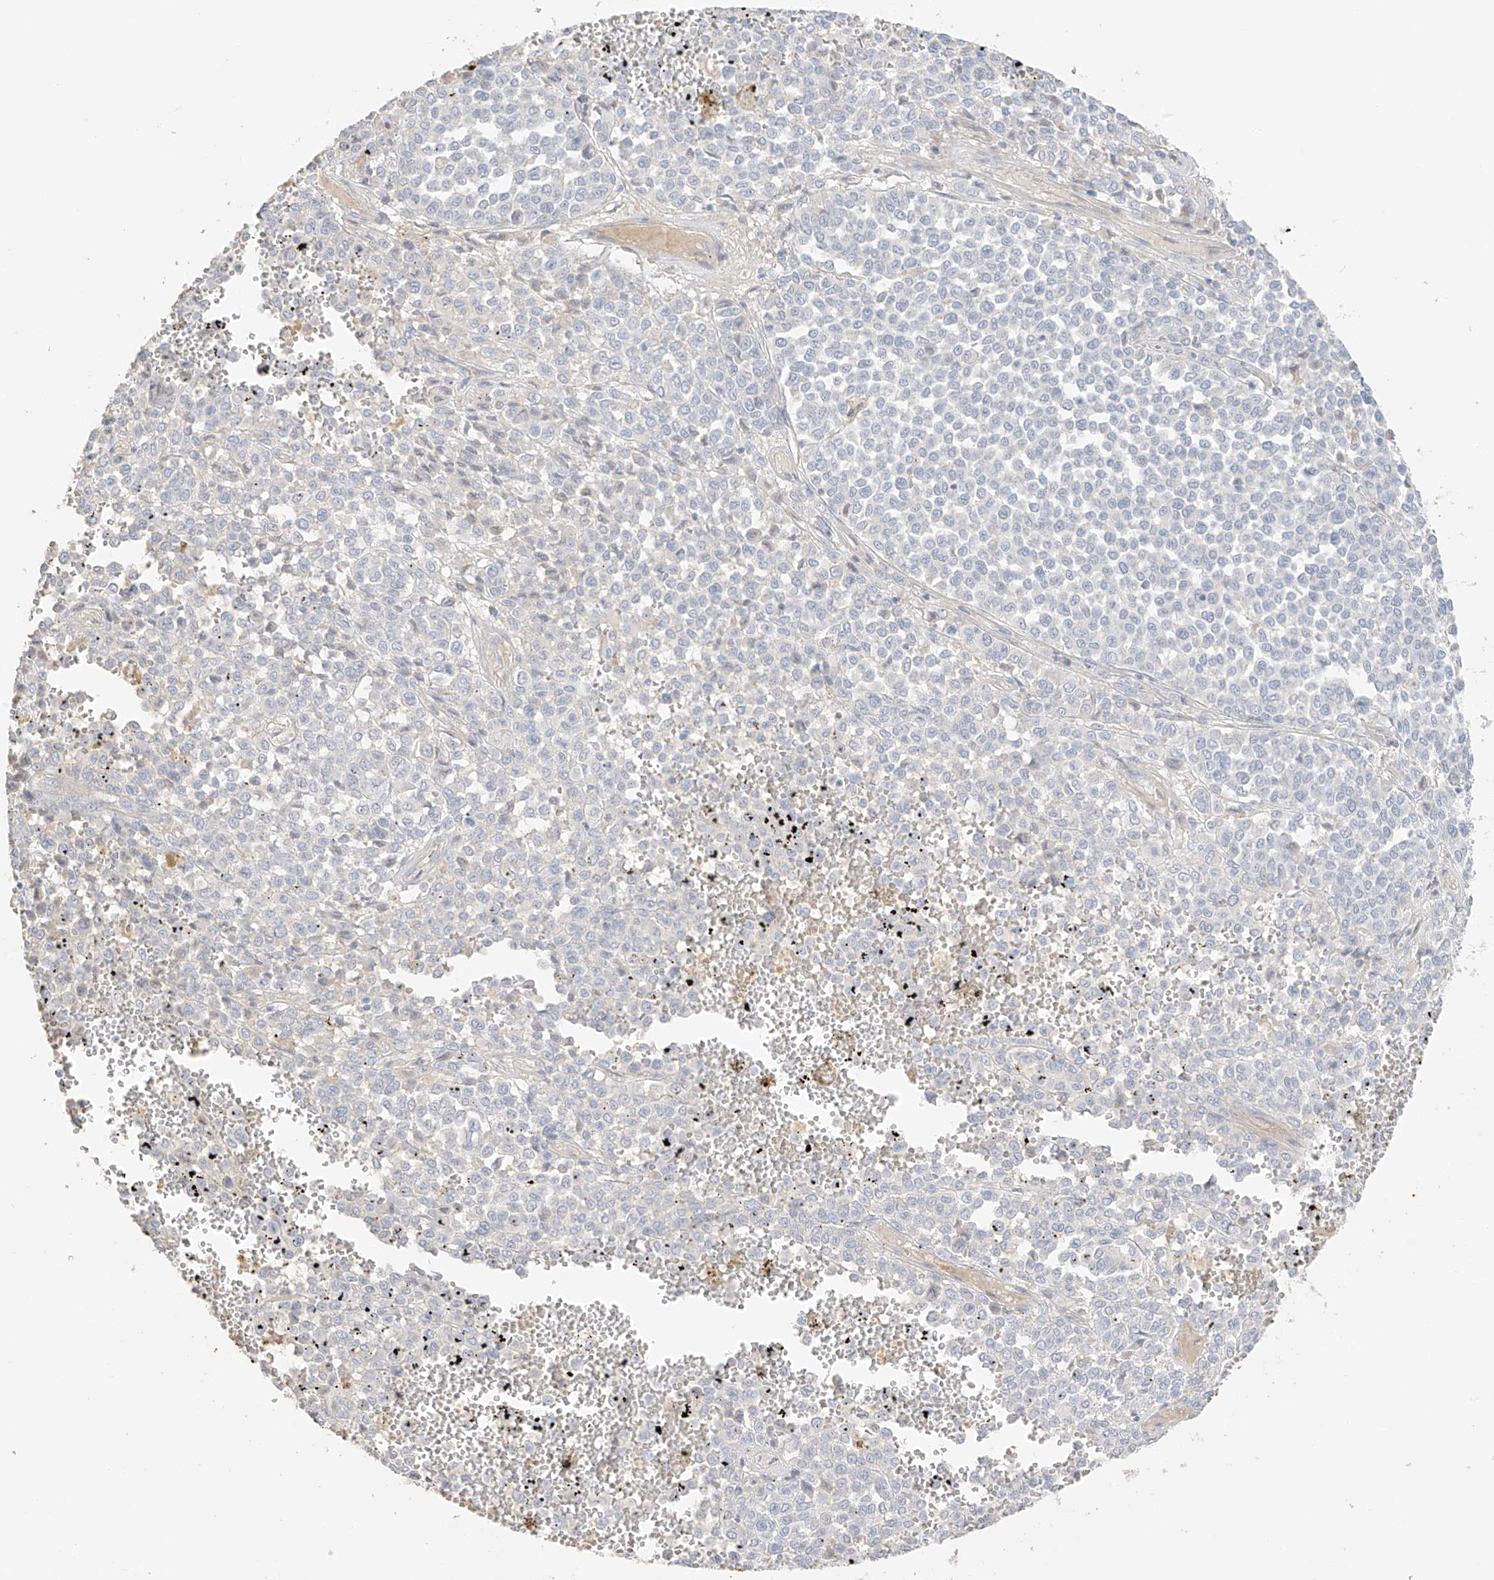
{"staining": {"intensity": "negative", "quantity": "none", "location": "none"}, "tissue": "melanoma", "cell_type": "Tumor cells", "image_type": "cancer", "snomed": [{"axis": "morphology", "description": "Malignant melanoma, Metastatic site"}, {"axis": "topography", "description": "Pancreas"}], "caption": "Immunohistochemistry histopathology image of human malignant melanoma (metastatic site) stained for a protein (brown), which displays no staining in tumor cells.", "gene": "ZBTB41", "patient": {"sex": "female", "age": 30}}